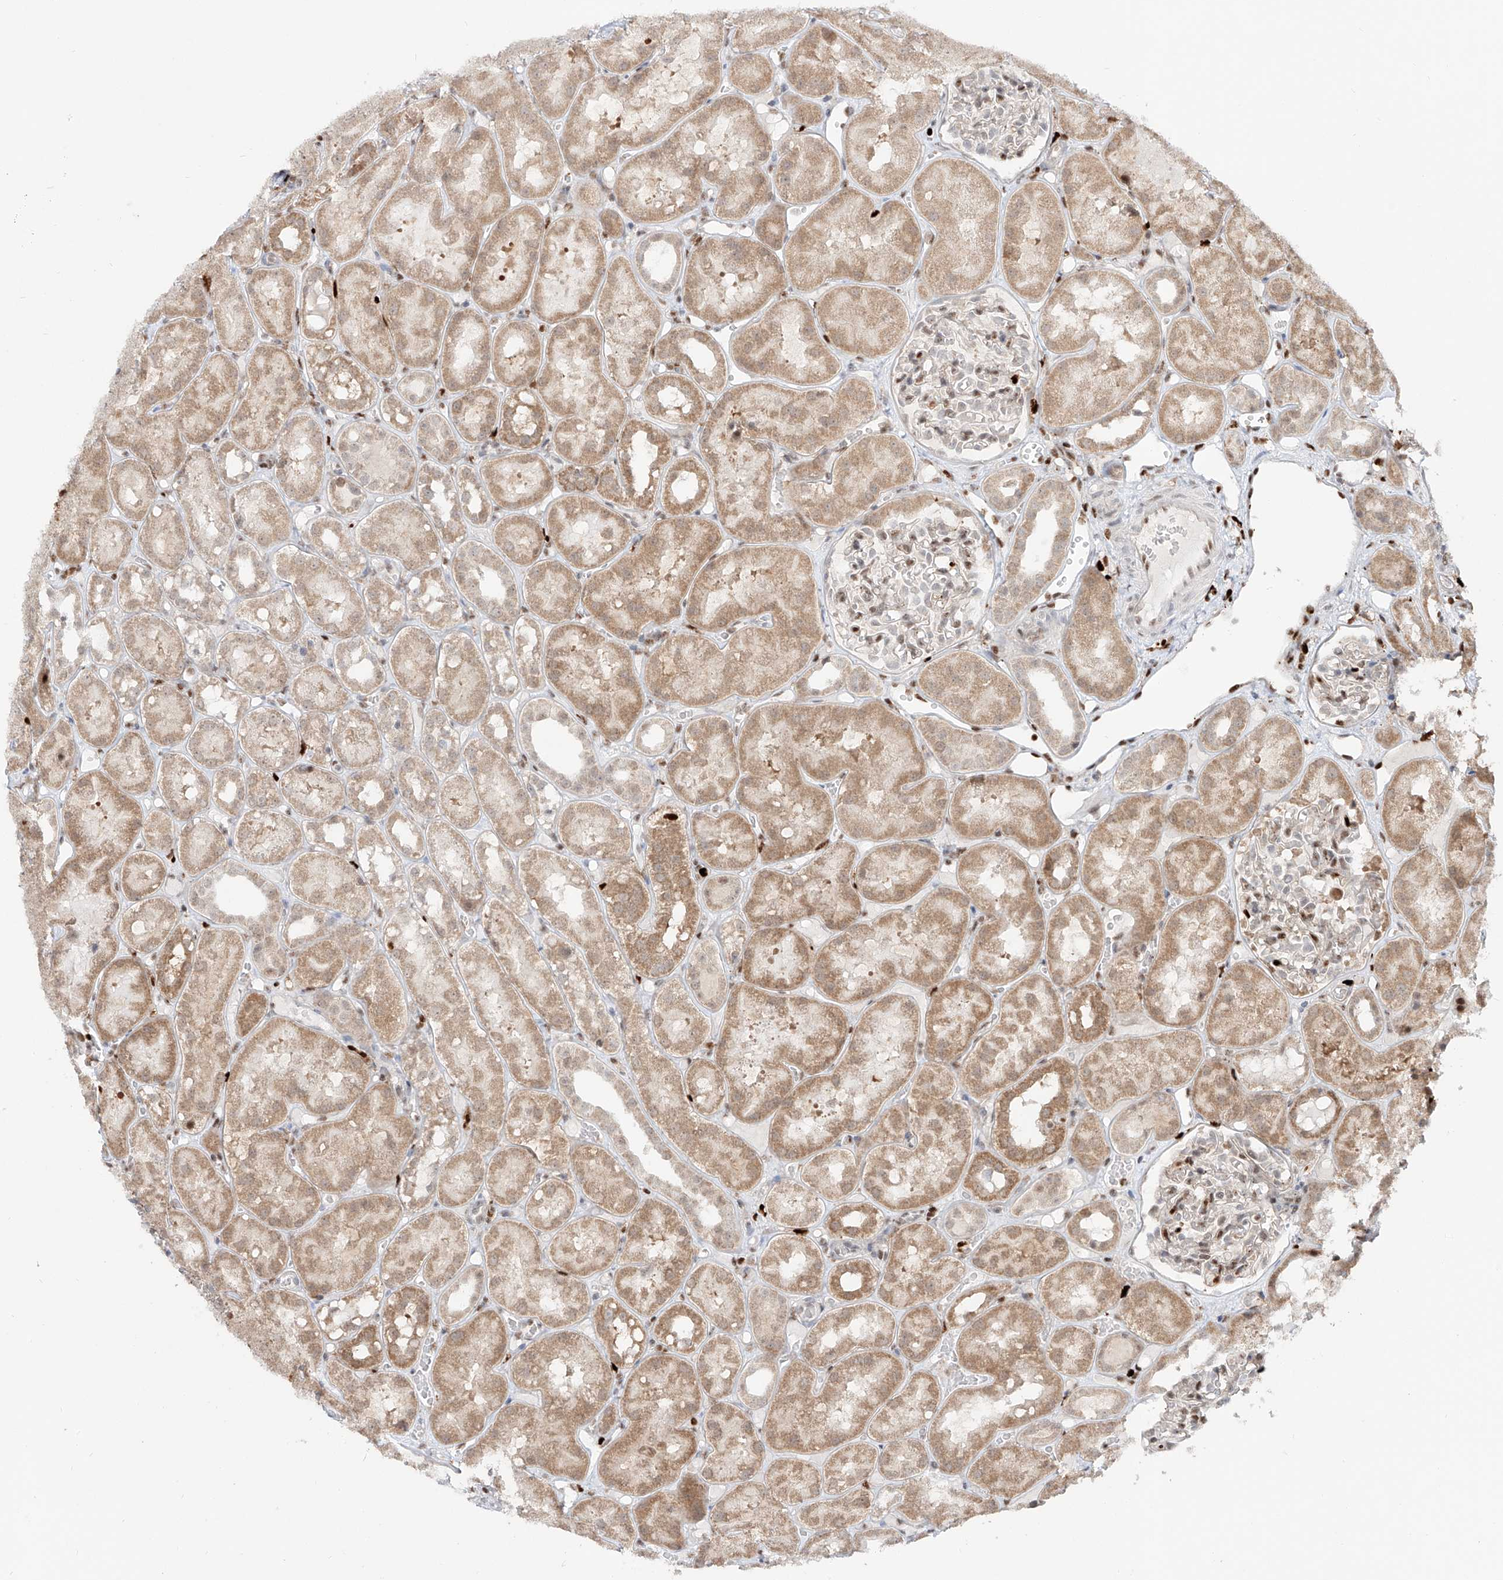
{"staining": {"intensity": "moderate", "quantity": "<25%", "location": "nuclear"}, "tissue": "kidney", "cell_type": "Cells in glomeruli", "image_type": "normal", "snomed": [{"axis": "morphology", "description": "Normal tissue, NOS"}, {"axis": "topography", "description": "Kidney"}], "caption": "This is an image of immunohistochemistry (IHC) staining of unremarkable kidney, which shows moderate positivity in the nuclear of cells in glomeruli.", "gene": "DZIP1L", "patient": {"sex": "male", "age": 16}}